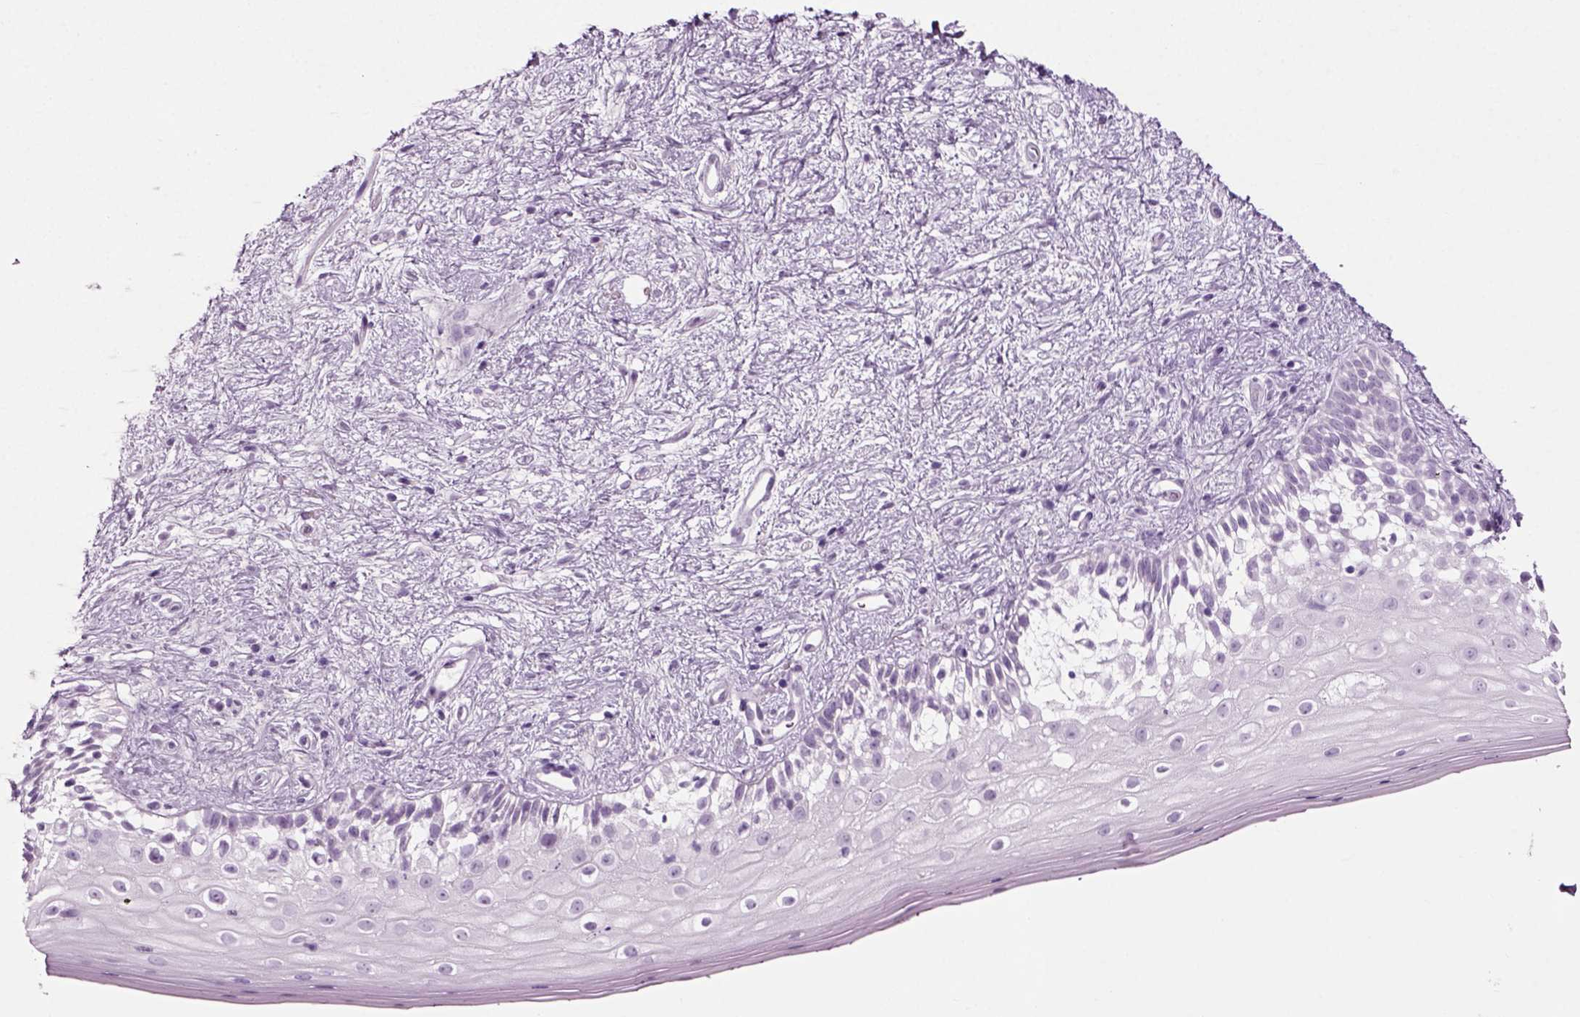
{"staining": {"intensity": "negative", "quantity": "none", "location": "none"}, "tissue": "vagina", "cell_type": "Squamous epithelial cells", "image_type": "normal", "snomed": [{"axis": "morphology", "description": "Normal tissue, NOS"}, {"axis": "topography", "description": "Vagina"}], "caption": "IHC photomicrograph of normal vagina: vagina stained with DAB exhibits no significant protein expression in squamous epithelial cells. (DAB (3,3'-diaminobenzidine) IHC visualized using brightfield microscopy, high magnification).", "gene": "PRLH", "patient": {"sex": "female", "age": 47}}